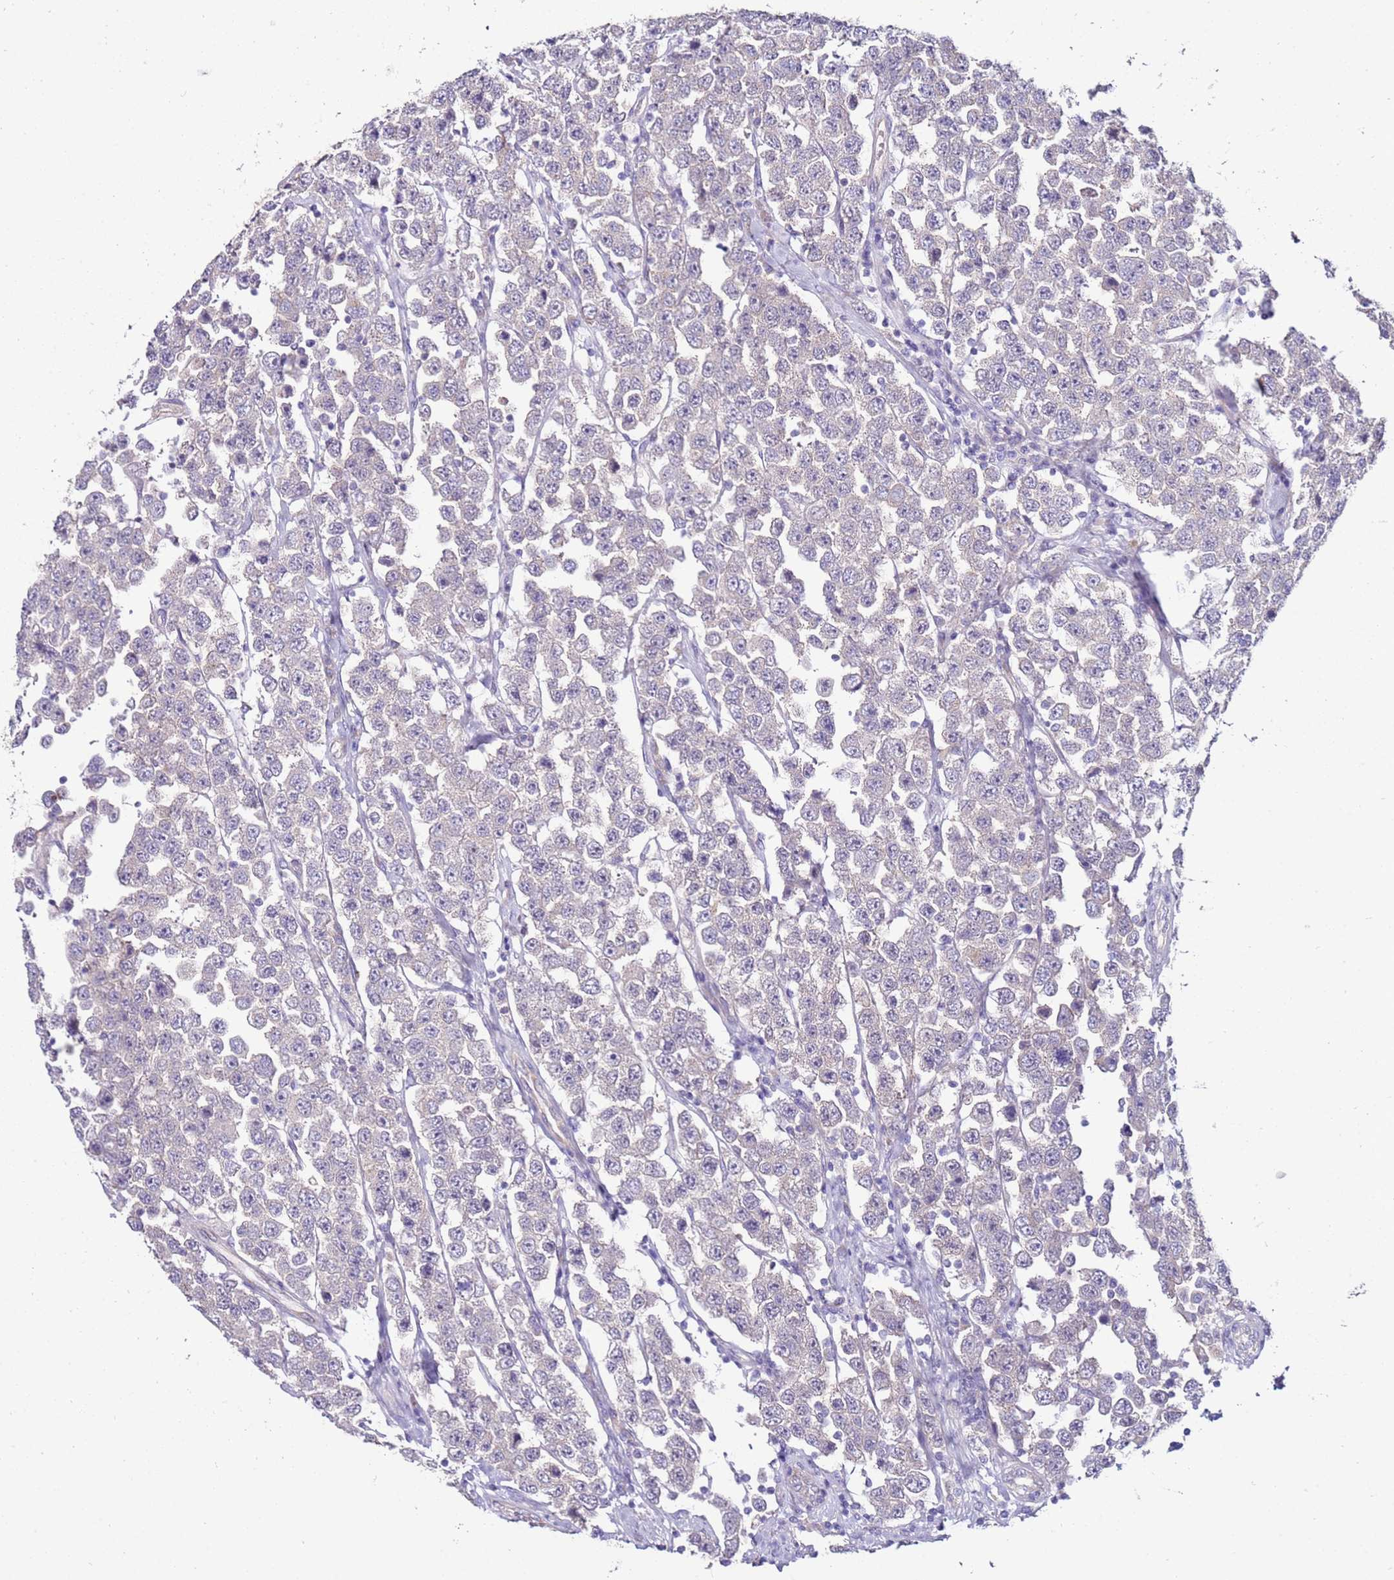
{"staining": {"intensity": "weak", "quantity": "25%-75%", "location": "cytoplasmic/membranous"}, "tissue": "testis cancer", "cell_type": "Tumor cells", "image_type": "cancer", "snomed": [{"axis": "morphology", "description": "Seminoma, NOS"}, {"axis": "topography", "description": "Testis"}], "caption": "Testis seminoma stained with a protein marker reveals weak staining in tumor cells.", "gene": "GPN3", "patient": {"sex": "male", "age": 28}}